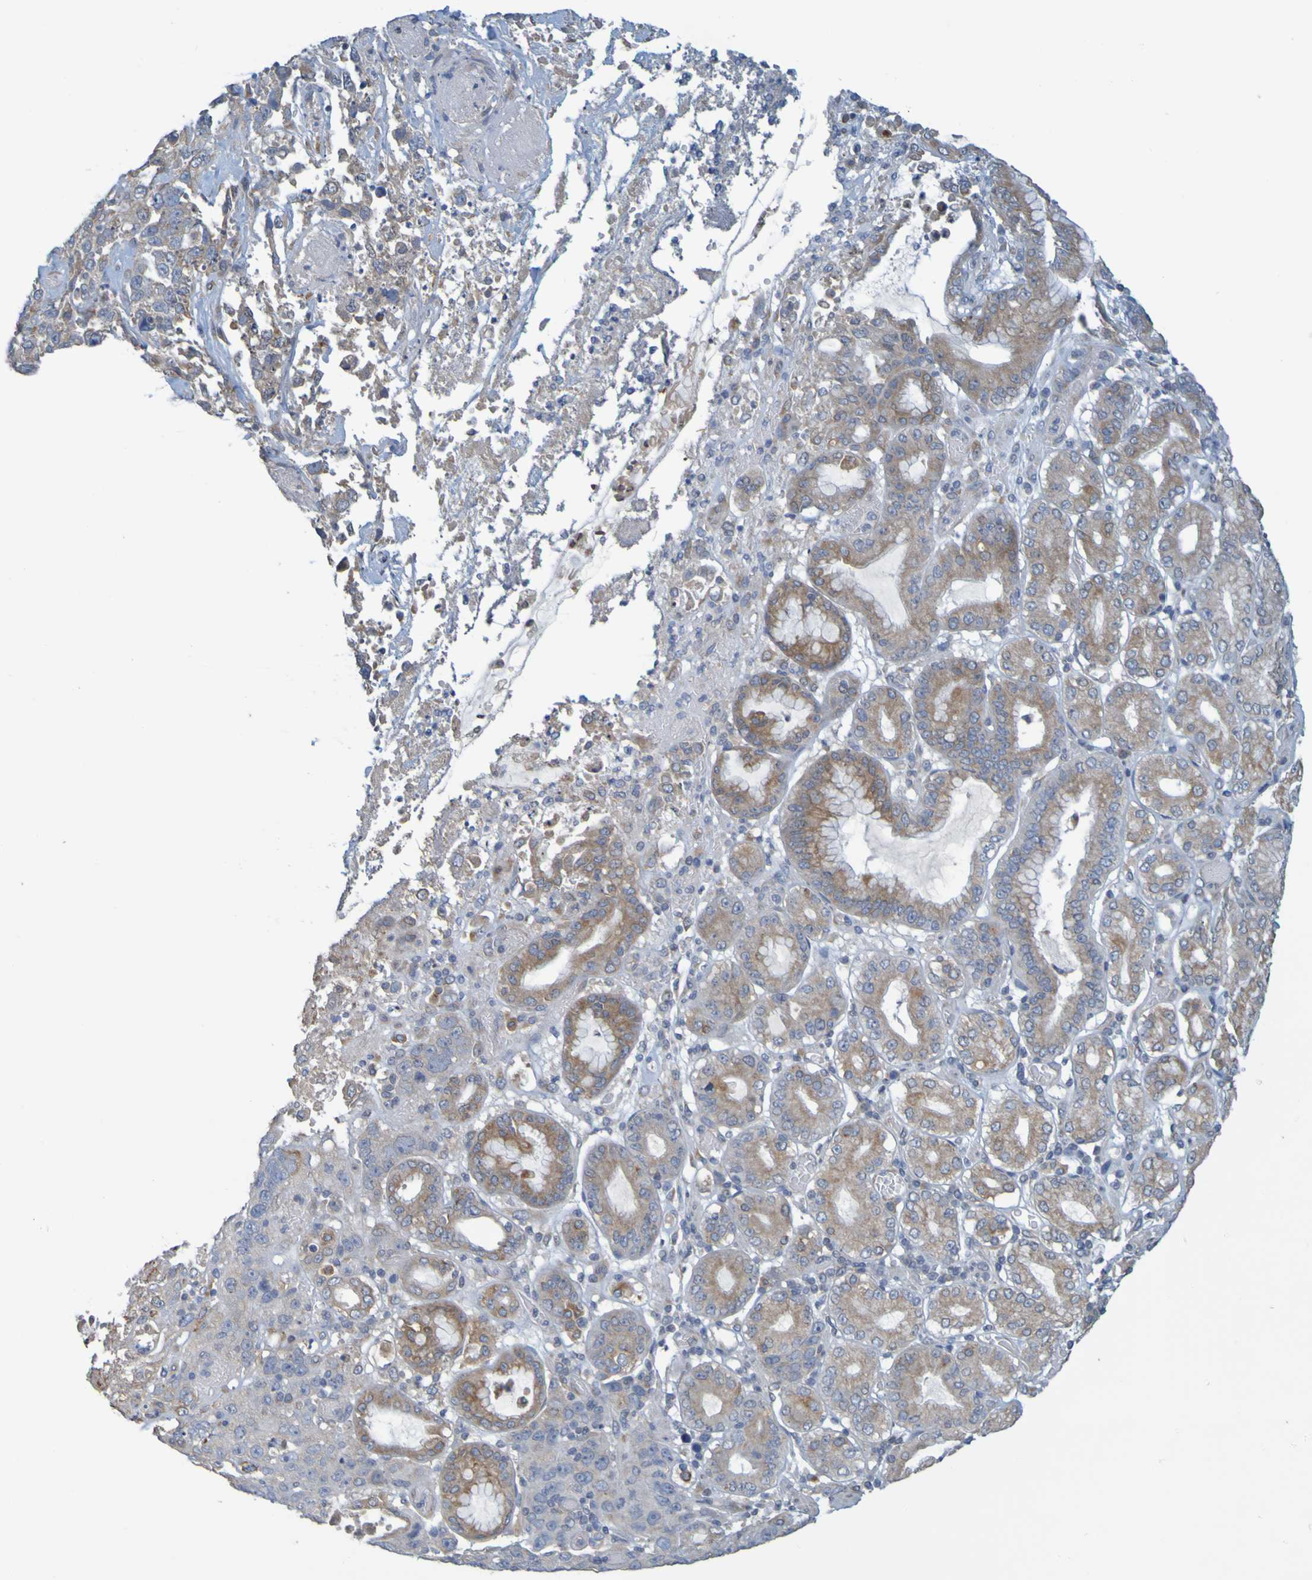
{"staining": {"intensity": "weak", "quantity": ">75%", "location": "cytoplasmic/membranous"}, "tissue": "stomach cancer", "cell_type": "Tumor cells", "image_type": "cancer", "snomed": [{"axis": "morphology", "description": "Normal tissue, NOS"}, {"axis": "morphology", "description": "Adenocarcinoma, NOS"}, {"axis": "topography", "description": "Stomach"}], "caption": "IHC (DAB) staining of adenocarcinoma (stomach) displays weak cytoplasmic/membranous protein staining in about >75% of tumor cells.", "gene": "MOGS", "patient": {"sex": "male", "age": 48}}